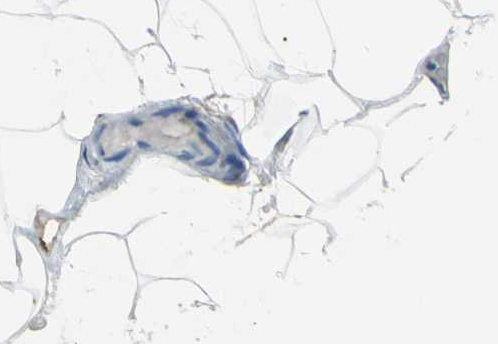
{"staining": {"intensity": "negative", "quantity": "none", "location": "none"}, "tissue": "adipose tissue", "cell_type": "Adipocytes", "image_type": "normal", "snomed": [{"axis": "morphology", "description": "Normal tissue, NOS"}, {"axis": "topography", "description": "Breast"}, {"axis": "topography", "description": "Adipose tissue"}], "caption": "The micrograph demonstrates no significant staining in adipocytes of adipose tissue. The staining is performed using DAB brown chromogen with nuclei counter-stained in using hematoxylin.", "gene": "ADD1", "patient": {"sex": "female", "age": 25}}